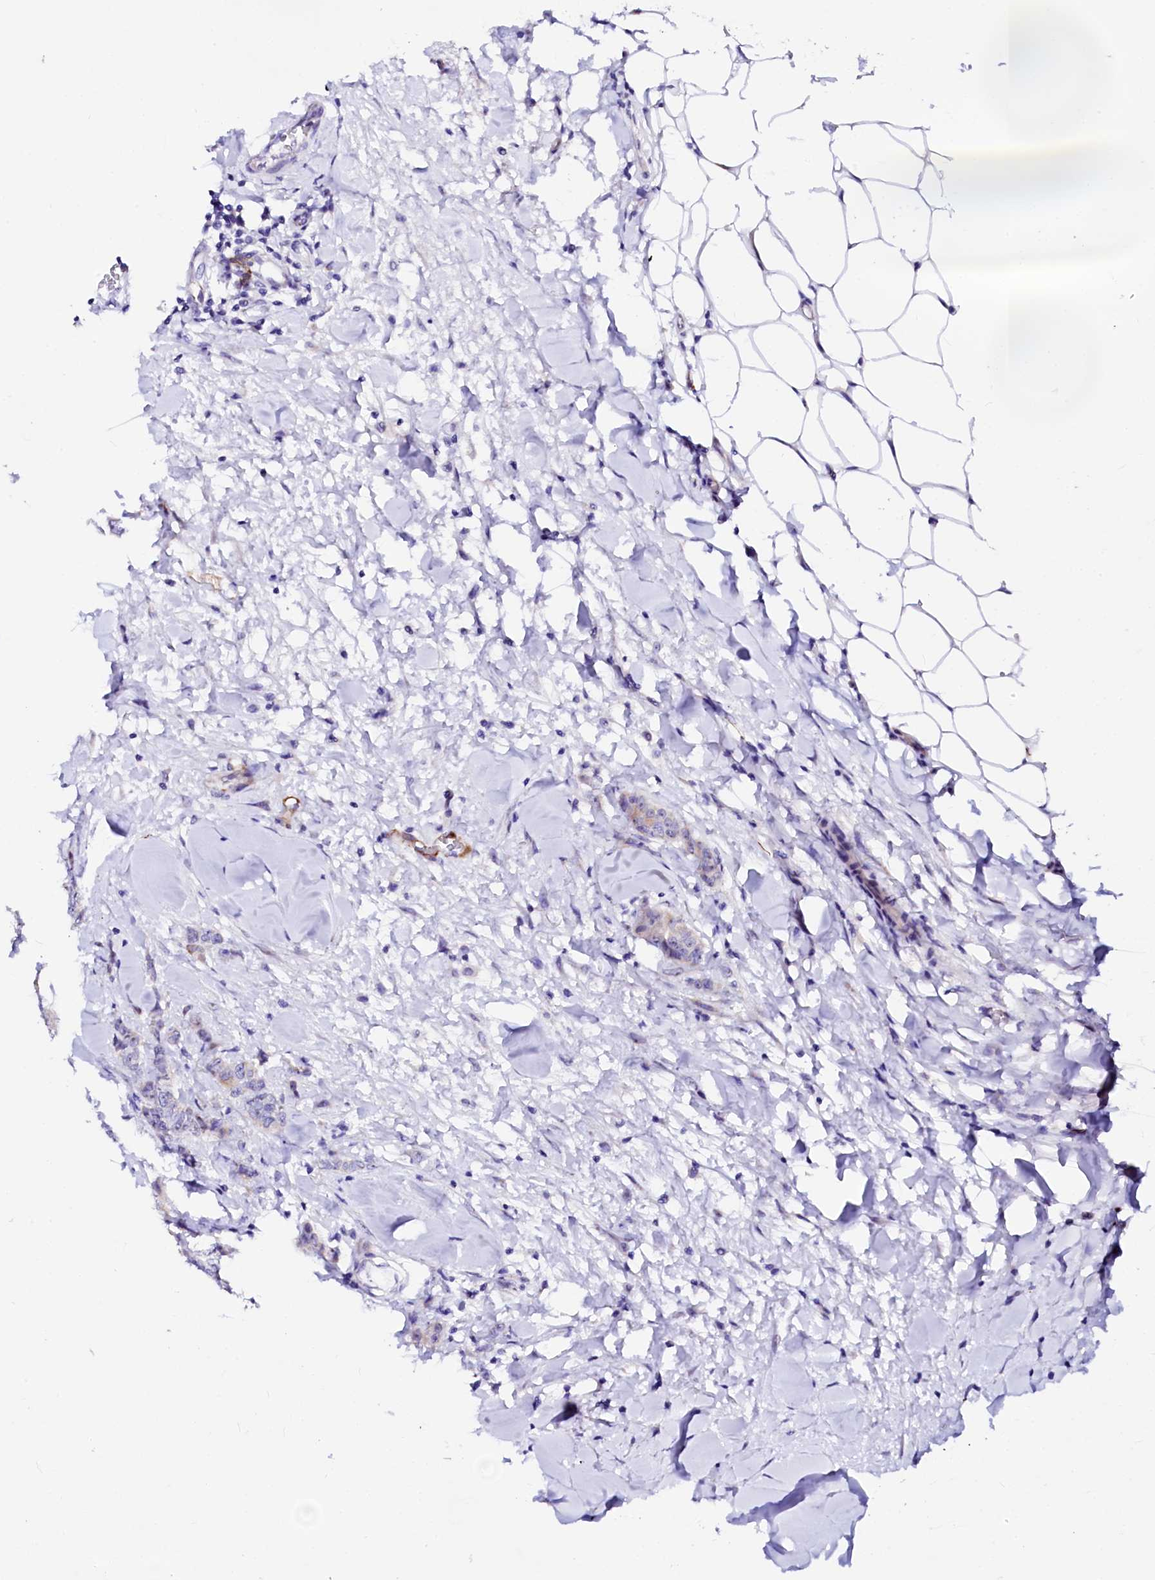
{"staining": {"intensity": "moderate", "quantity": "25%-75%", "location": "nuclear"}, "tissue": "breast cancer", "cell_type": "Tumor cells", "image_type": "cancer", "snomed": [{"axis": "morphology", "description": "Duct carcinoma"}, {"axis": "topography", "description": "Breast"}], "caption": "An immunohistochemistry histopathology image of neoplastic tissue is shown. Protein staining in brown highlights moderate nuclear positivity in breast invasive ductal carcinoma within tumor cells.", "gene": "SFR1", "patient": {"sex": "female", "age": 40}}